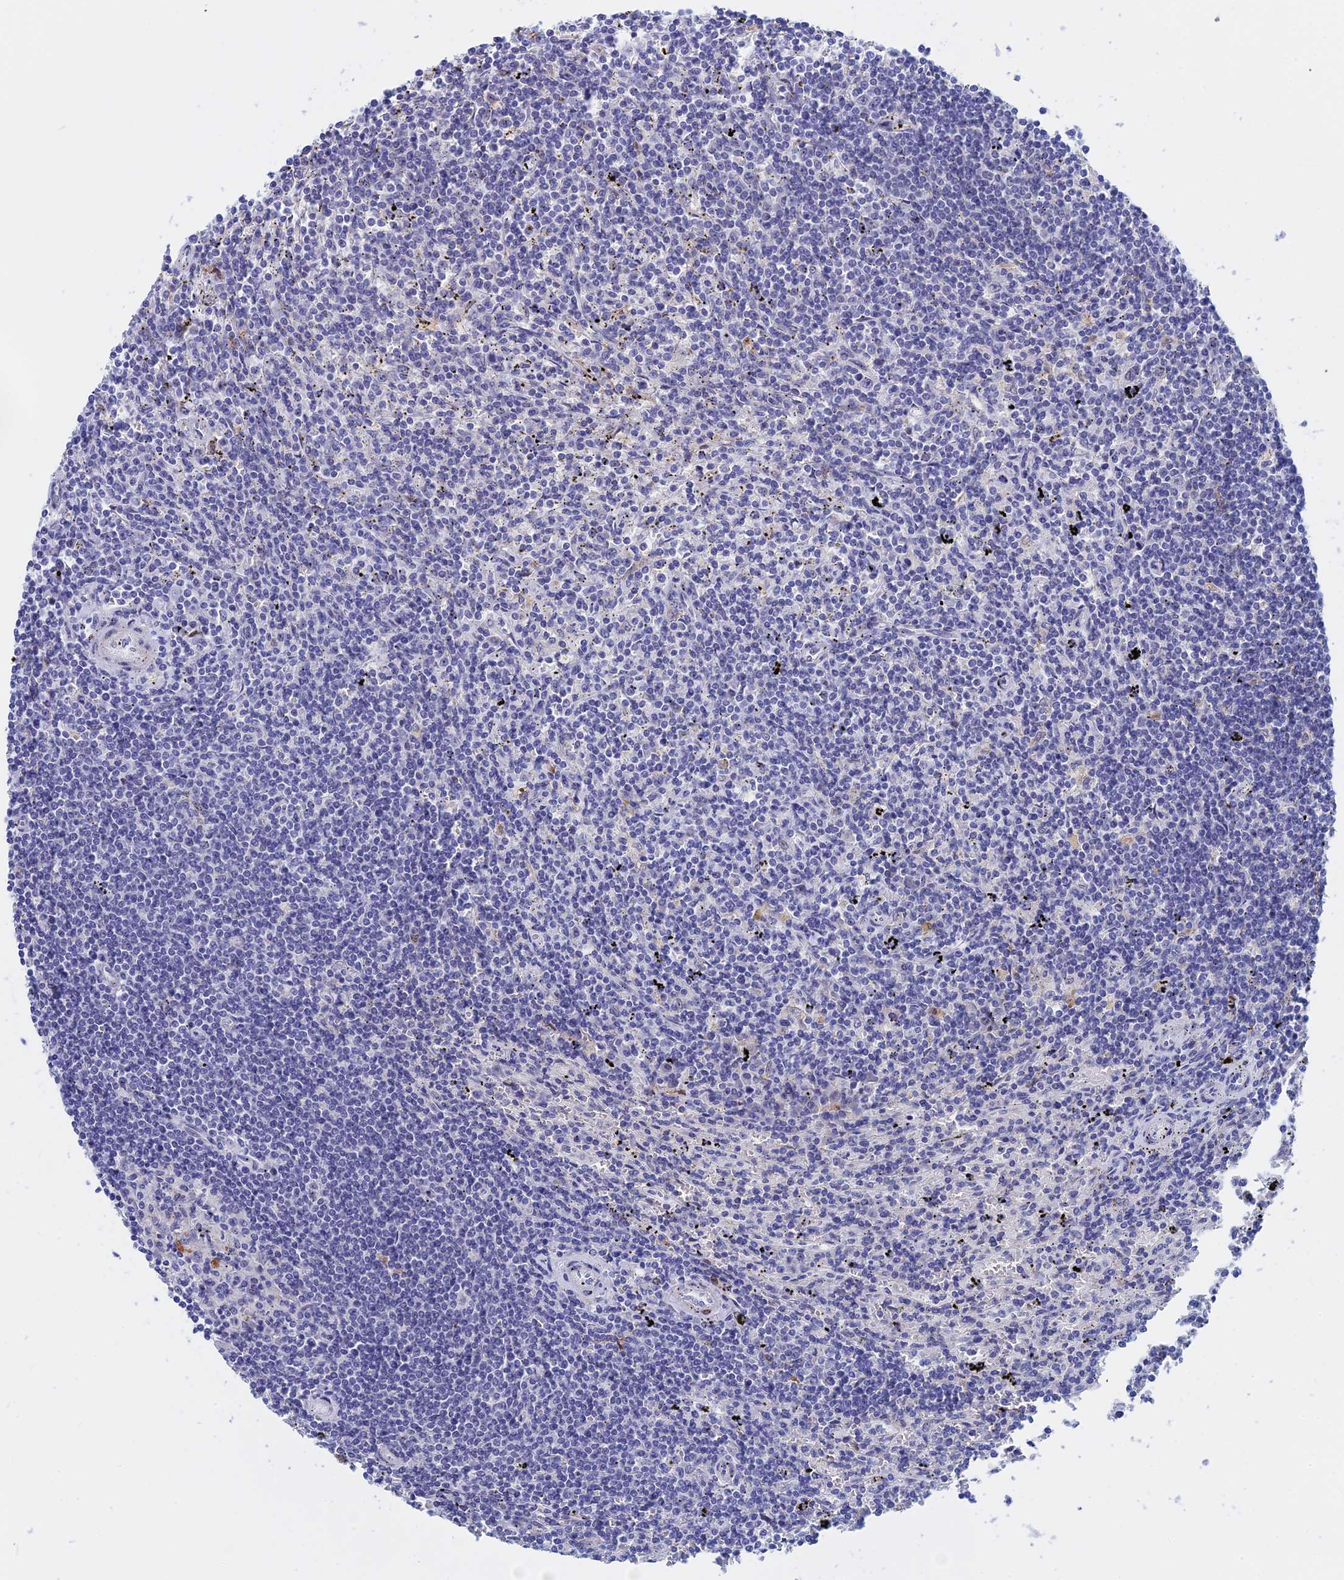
{"staining": {"intensity": "negative", "quantity": "none", "location": "none"}, "tissue": "lymphoma", "cell_type": "Tumor cells", "image_type": "cancer", "snomed": [{"axis": "morphology", "description": "Malignant lymphoma, non-Hodgkin's type, Low grade"}, {"axis": "topography", "description": "Spleen"}], "caption": "This is an immunohistochemistry photomicrograph of malignant lymphoma, non-Hodgkin's type (low-grade). There is no expression in tumor cells.", "gene": "WDR83", "patient": {"sex": "male", "age": 76}}